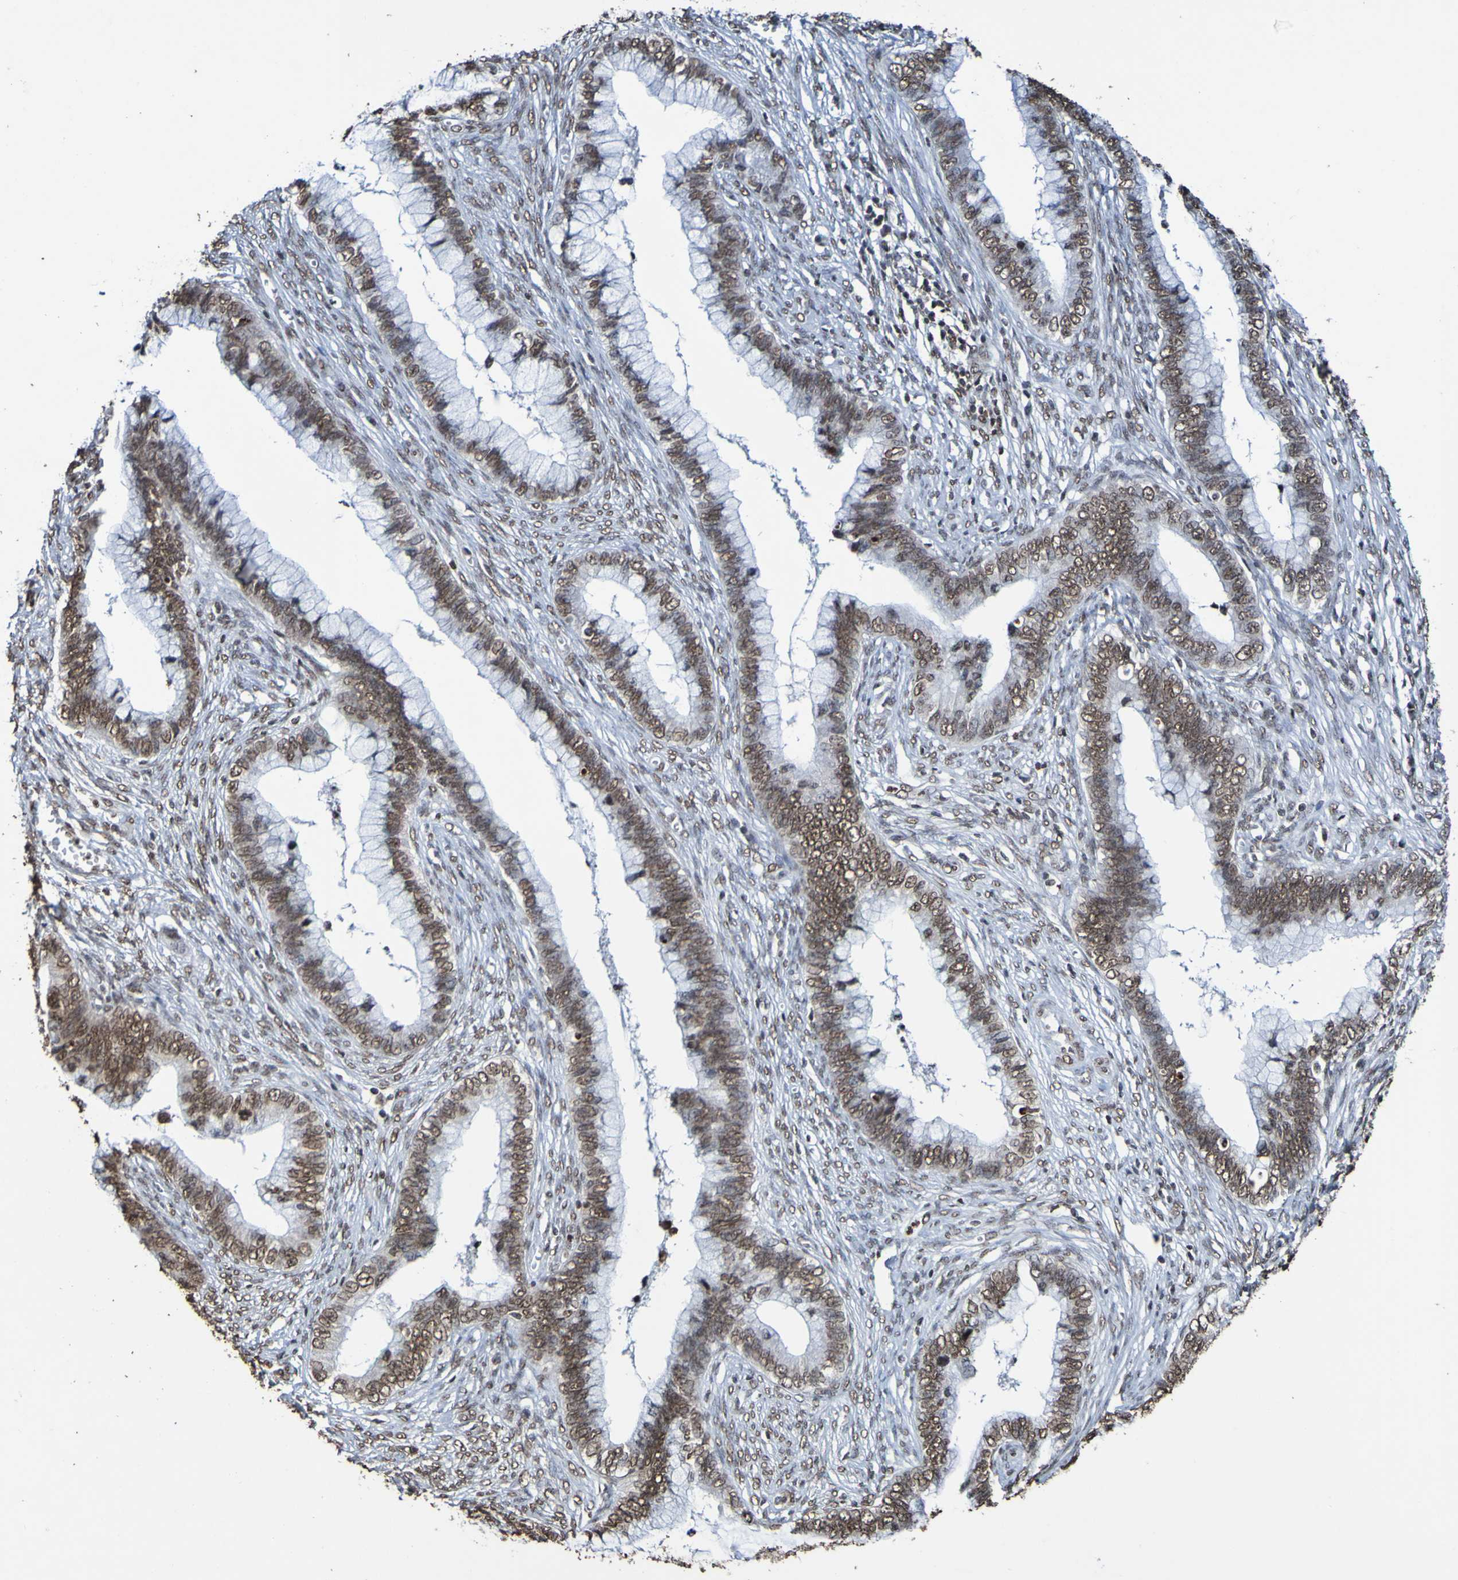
{"staining": {"intensity": "moderate", "quantity": ">75%", "location": "nuclear"}, "tissue": "cervical cancer", "cell_type": "Tumor cells", "image_type": "cancer", "snomed": [{"axis": "morphology", "description": "Adenocarcinoma, NOS"}, {"axis": "topography", "description": "Cervix"}], "caption": "IHC (DAB (3,3'-diaminobenzidine)) staining of human adenocarcinoma (cervical) shows moderate nuclear protein expression in approximately >75% of tumor cells.", "gene": "GFI1", "patient": {"sex": "female", "age": 44}}